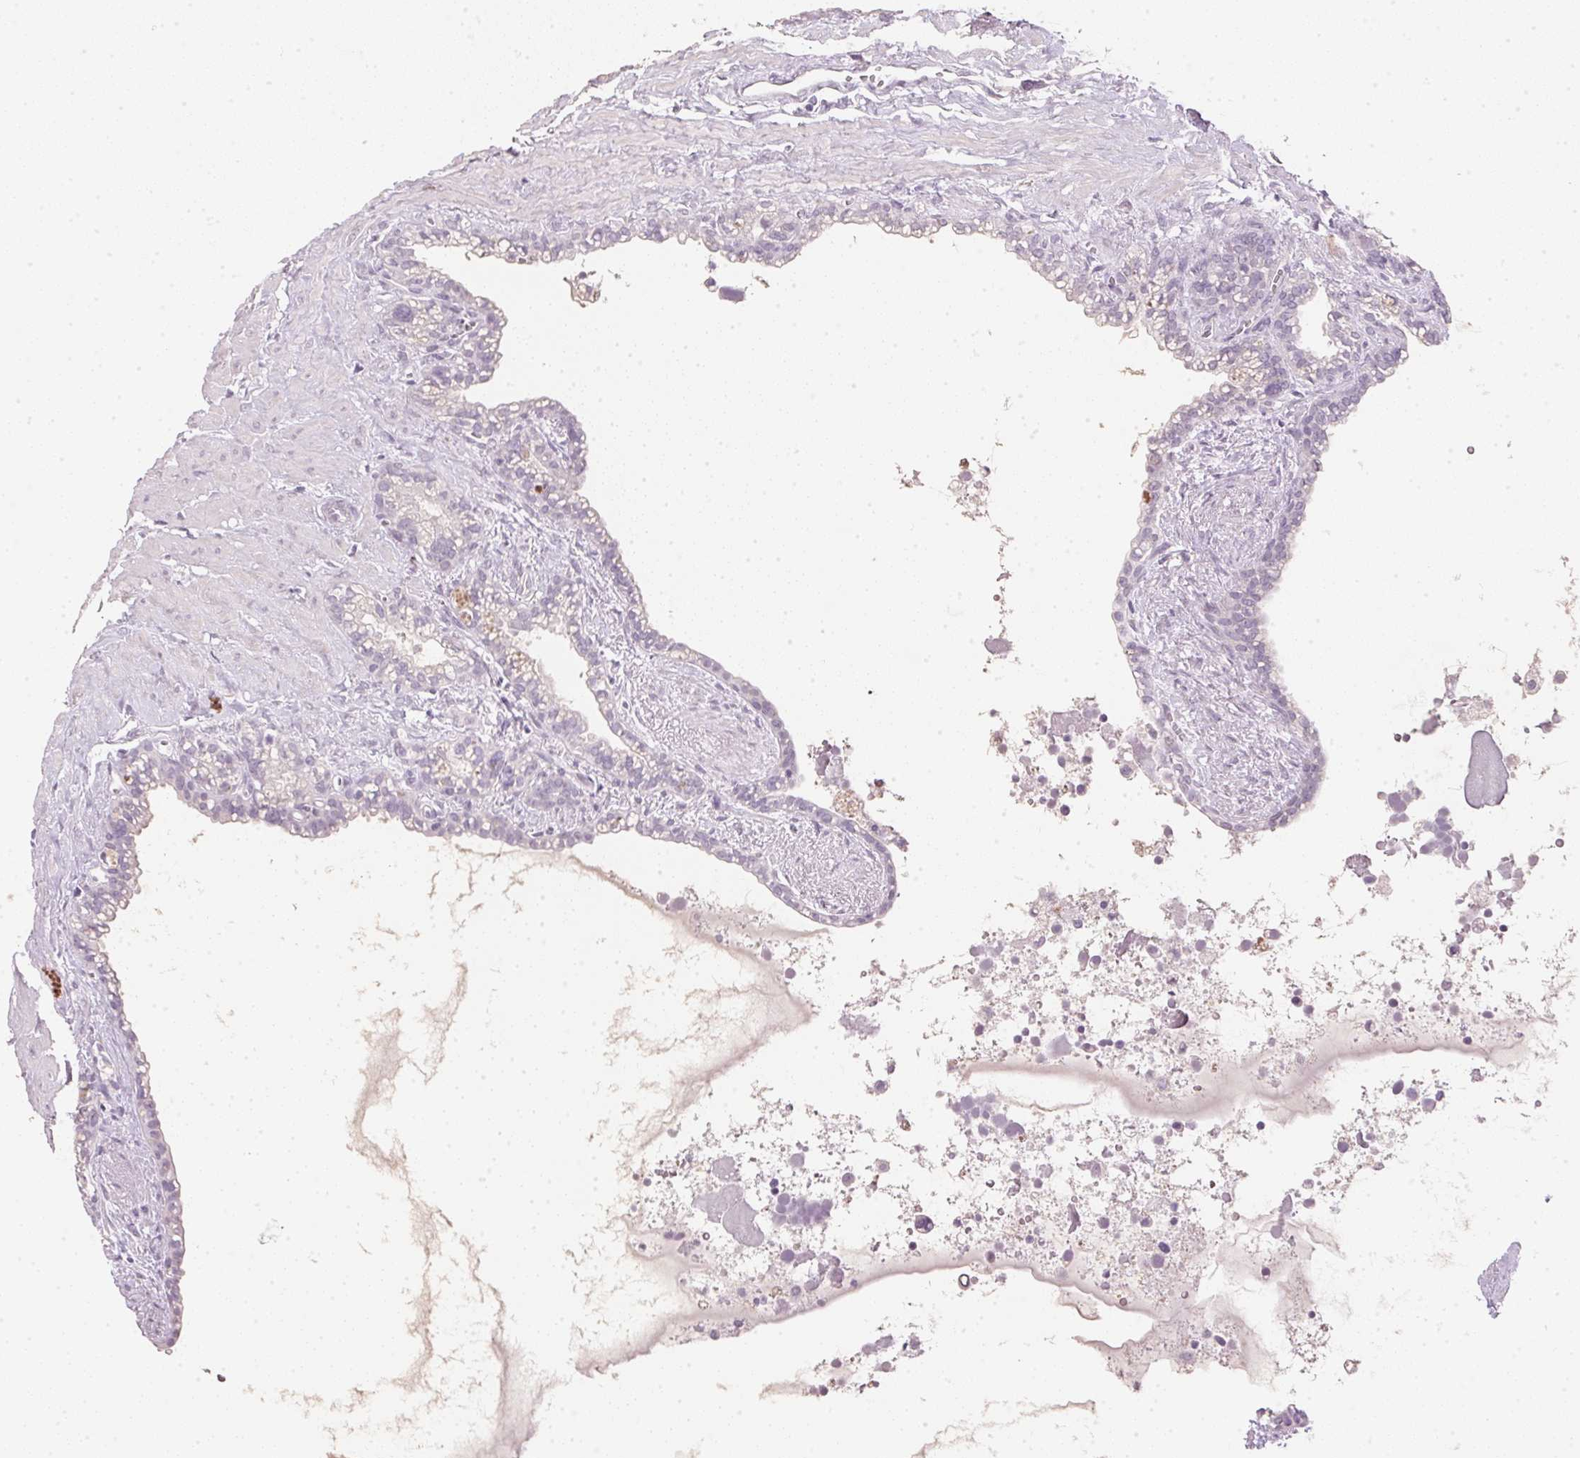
{"staining": {"intensity": "negative", "quantity": "none", "location": "none"}, "tissue": "seminal vesicle", "cell_type": "Glandular cells", "image_type": "normal", "snomed": [{"axis": "morphology", "description": "Normal tissue, NOS"}, {"axis": "topography", "description": "Seminal veicle"}], "caption": "IHC of normal human seminal vesicle demonstrates no positivity in glandular cells. The staining was performed using DAB to visualize the protein expression in brown, while the nuclei were stained in blue with hematoxylin (Magnification: 20x).", "gene": "IGFBP1", "patient": {"sex": "male", "age": 76}}